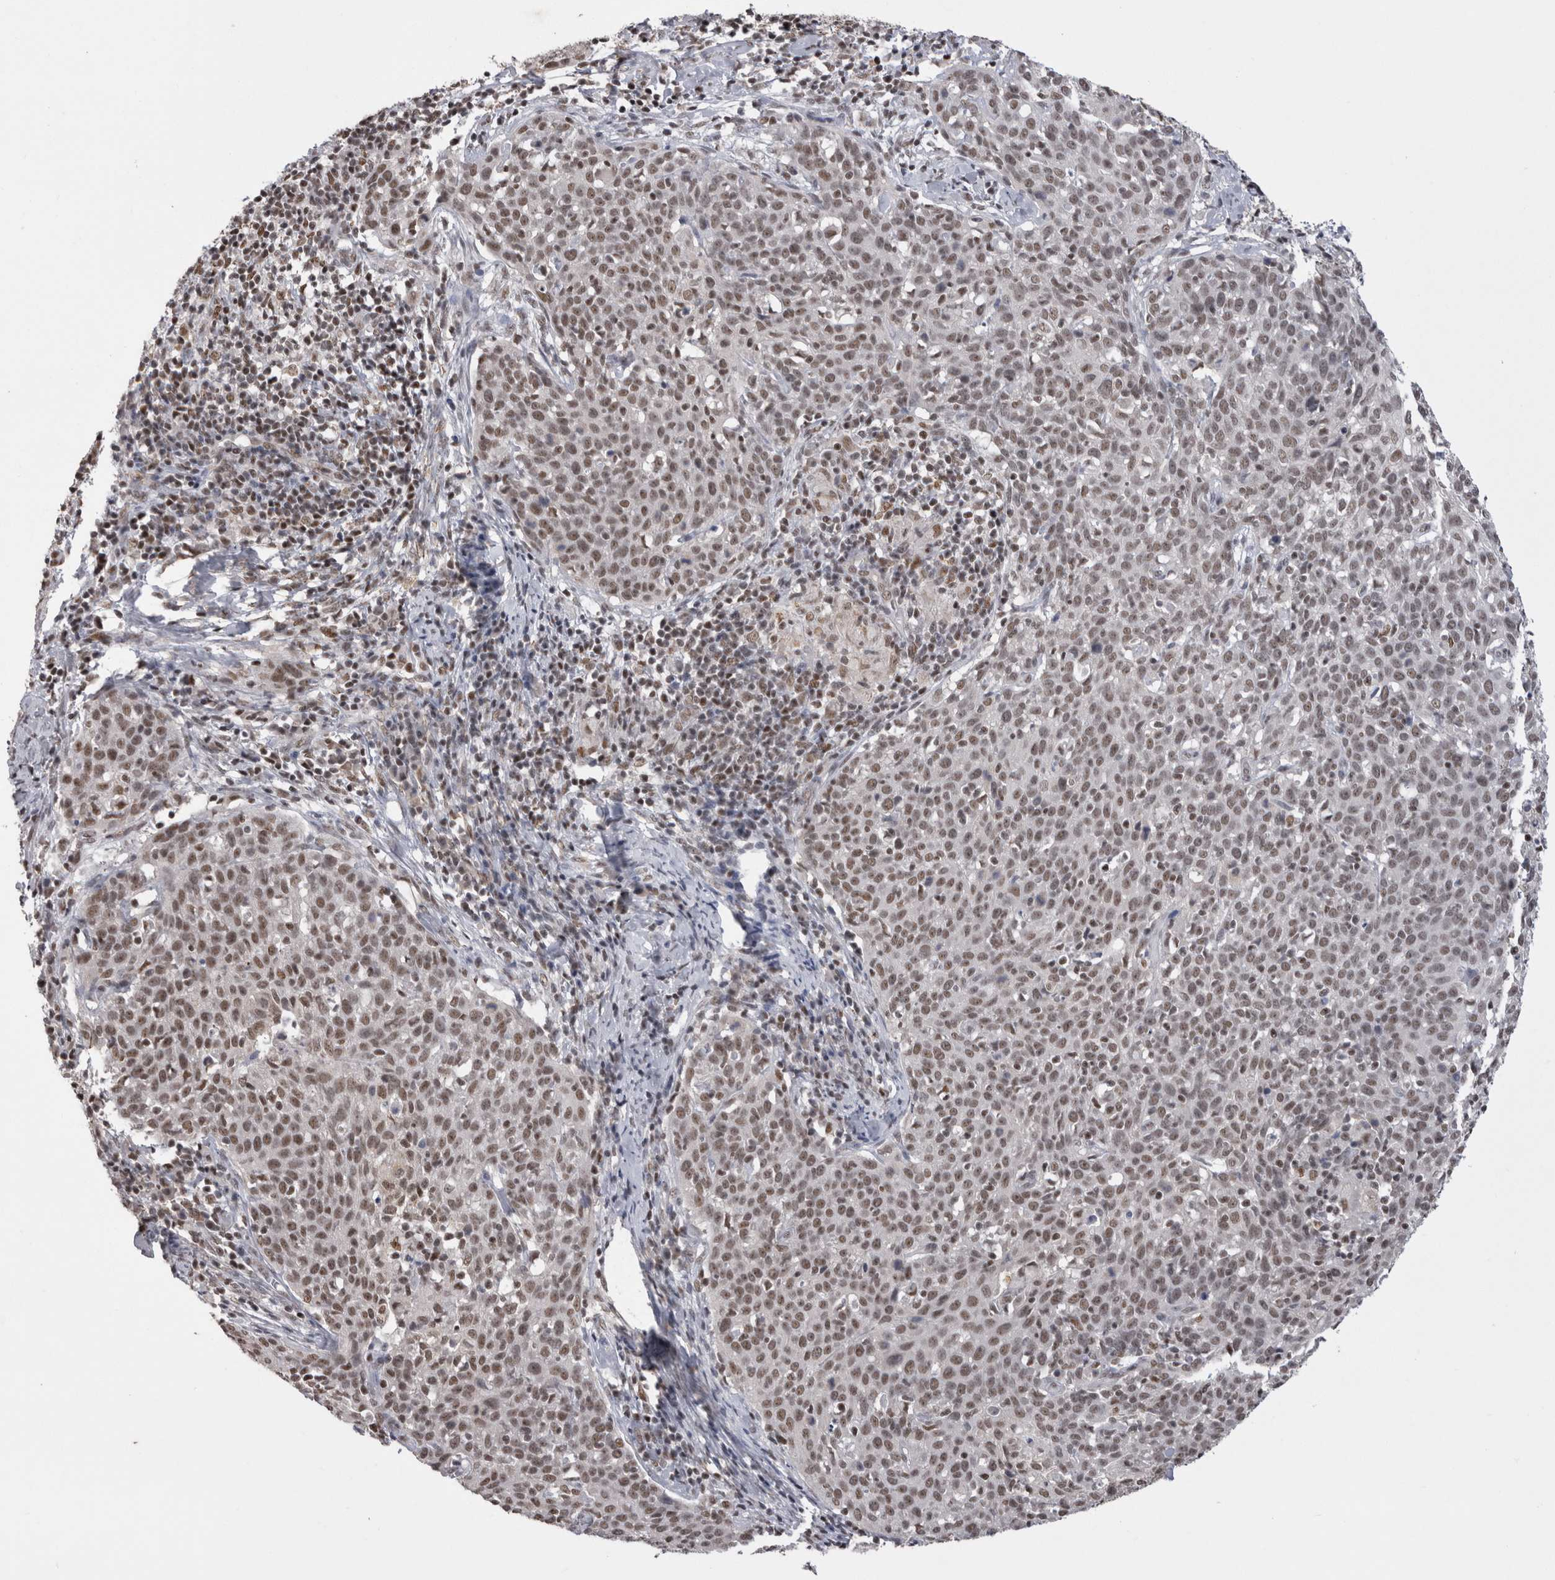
{"staining": {"intensity": "moderate", "quantity": "25%-75%", "location": "nuclear"}, "tissue": "cervical cancer", "cell_type": "Tumor cells", "image_type": "cancer", "snomed": [{"axis": "morphology", "description": "Squamous cell carcinoma, NOS"}, {"axis": "topography", "description": "Cervix"}], "caption": "High-magnification brightfield microscopy of squamous cell carcinoma (cervical) stained with DAB (brown) and counterstained with hematoxylin (blue). tumor cells exhibit moderate nuclear staining is seen in about25%-75% of cells. The staining was performed using DAB, with brown indicating positive protein expression. Nuclei are stained blue with hematoxylin.", "gene": "DAXX", "patient": {"sex": "female", "age": 38}}